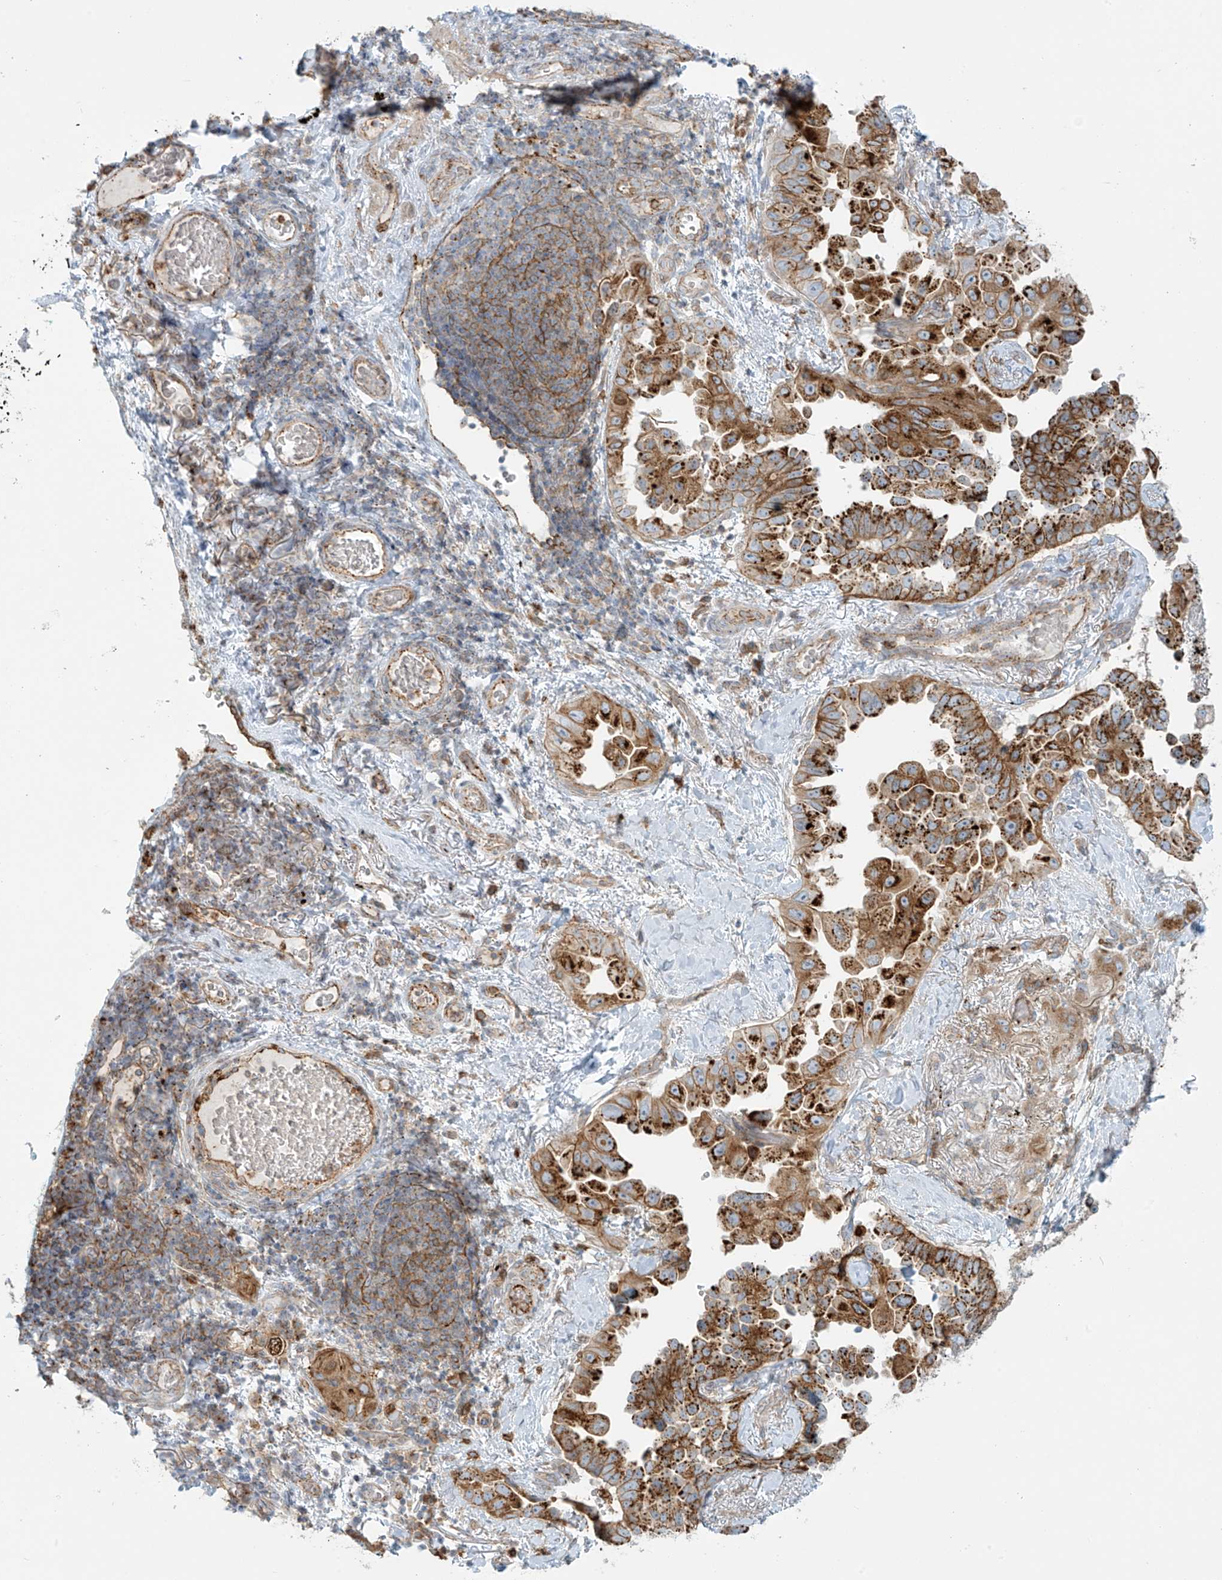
{"staining": {"intensity": "strong", "quantity": ">75%", "location": "cytoplasmic/membranous"}, "tissue": "lung cancer", "cell_type": "Tumor cells", "image_type": "cancer", "snomed": [{"axis": "morphology", "description": "Adenocarcinoma, NOS"}, {"axis": "topography", "description": "Lung"}], "caption": "Adenocarcinoma (lung) stained with IHC displays strong cytoplasmic/membranous expression in approximately >75% of tumor cells.", "gene": "LZTS3", "patient": {"sex": "female", "age": 67}}